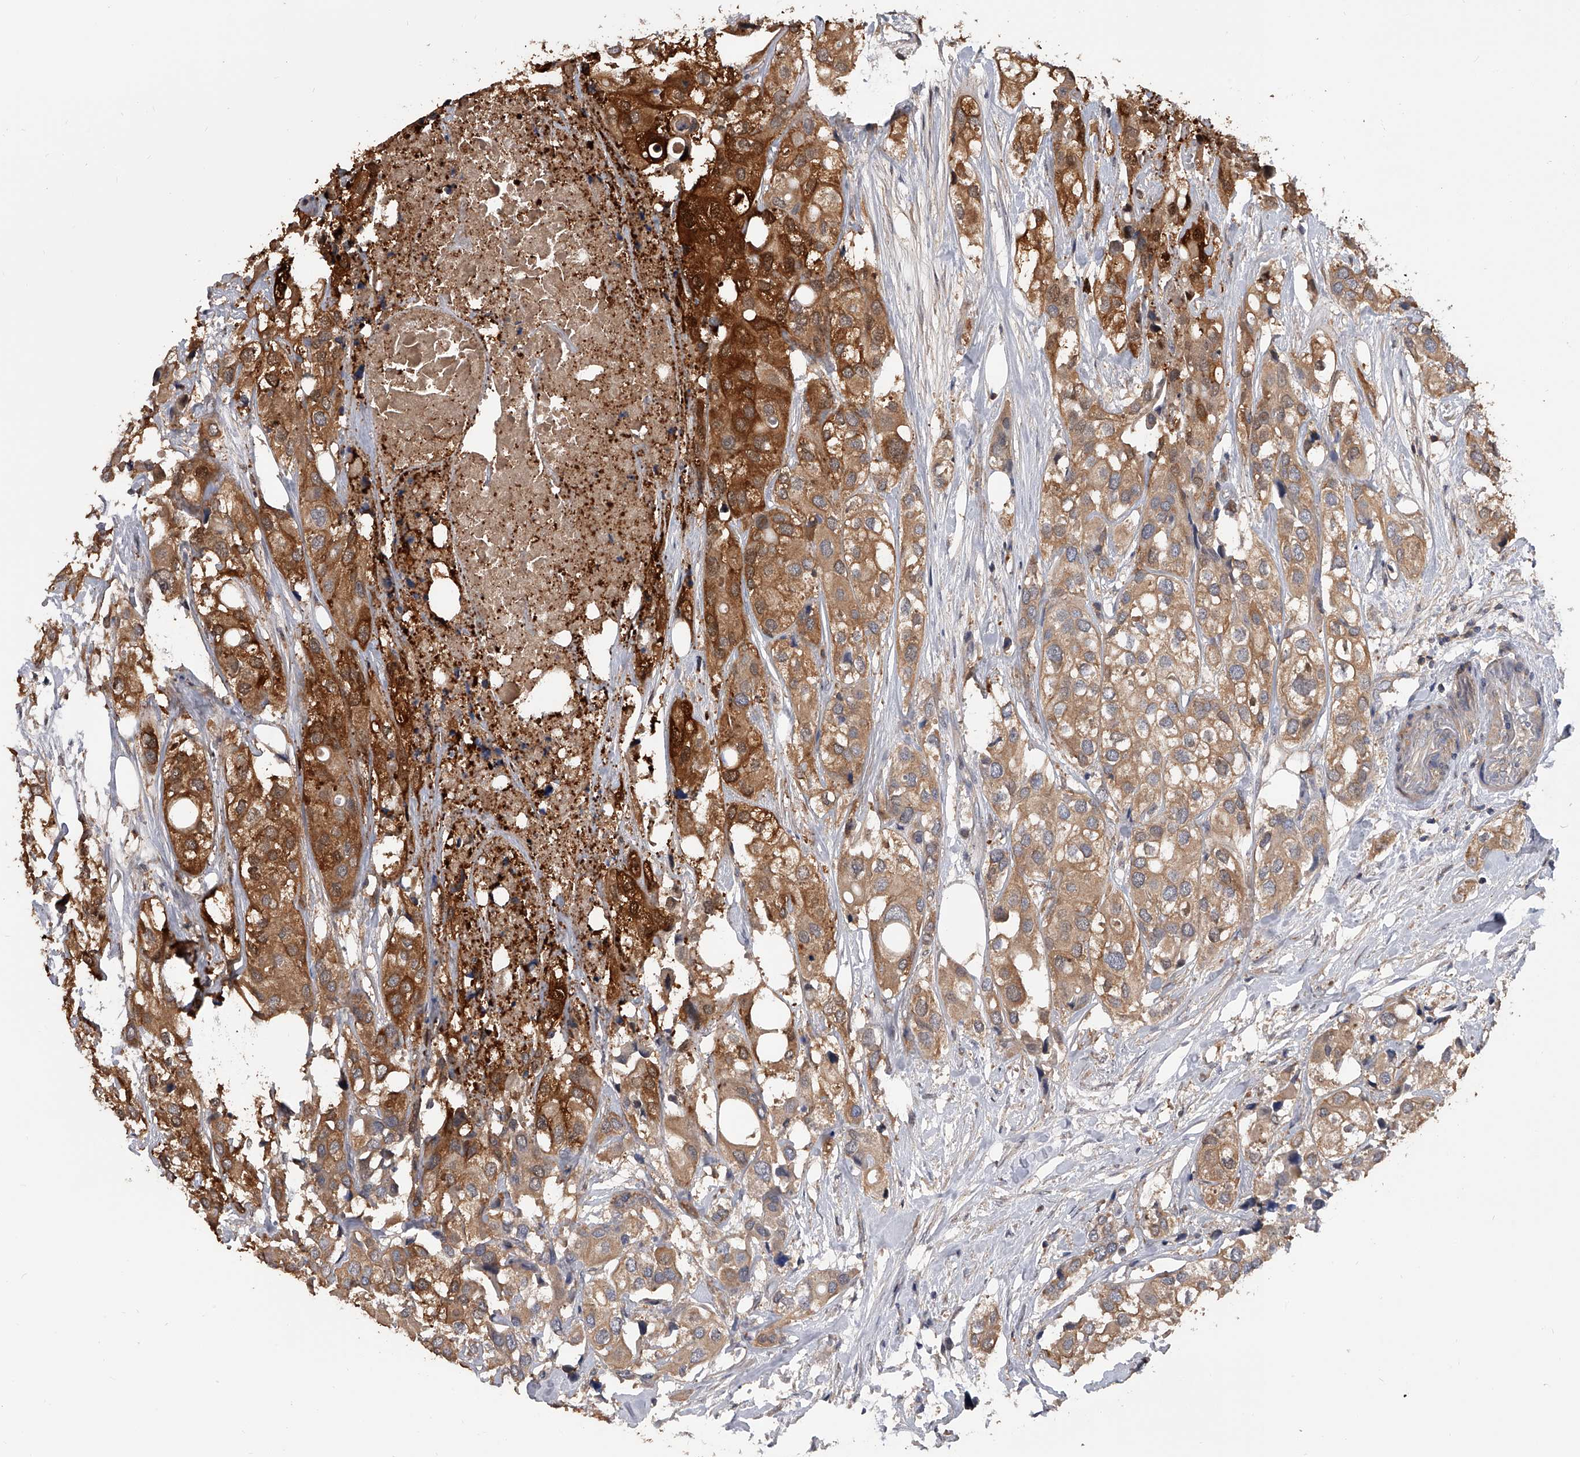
{"staining": {"intensity": "strong", "quantity": "25%-75%", "location": "cytoplasmic/membranous"}, "tissue": "urothelial cancer", "cell_type": "Tumor cells", "image_type": "cancer", "snomed": [{"axis": "morphology", "description": "Urothelial carcinoma, High grade"}, {"axis": "topography", "description": "Urinary bladder"}], "caption": "The photomicrograph exhibits a brown stain indicating the presence of a protein in the cytoplasmic/membranous of tumor cells in urothelial carcinoma (high-grade).", "gene": "BHLHE23", "patient": {"sex": "male", "age": 64}}